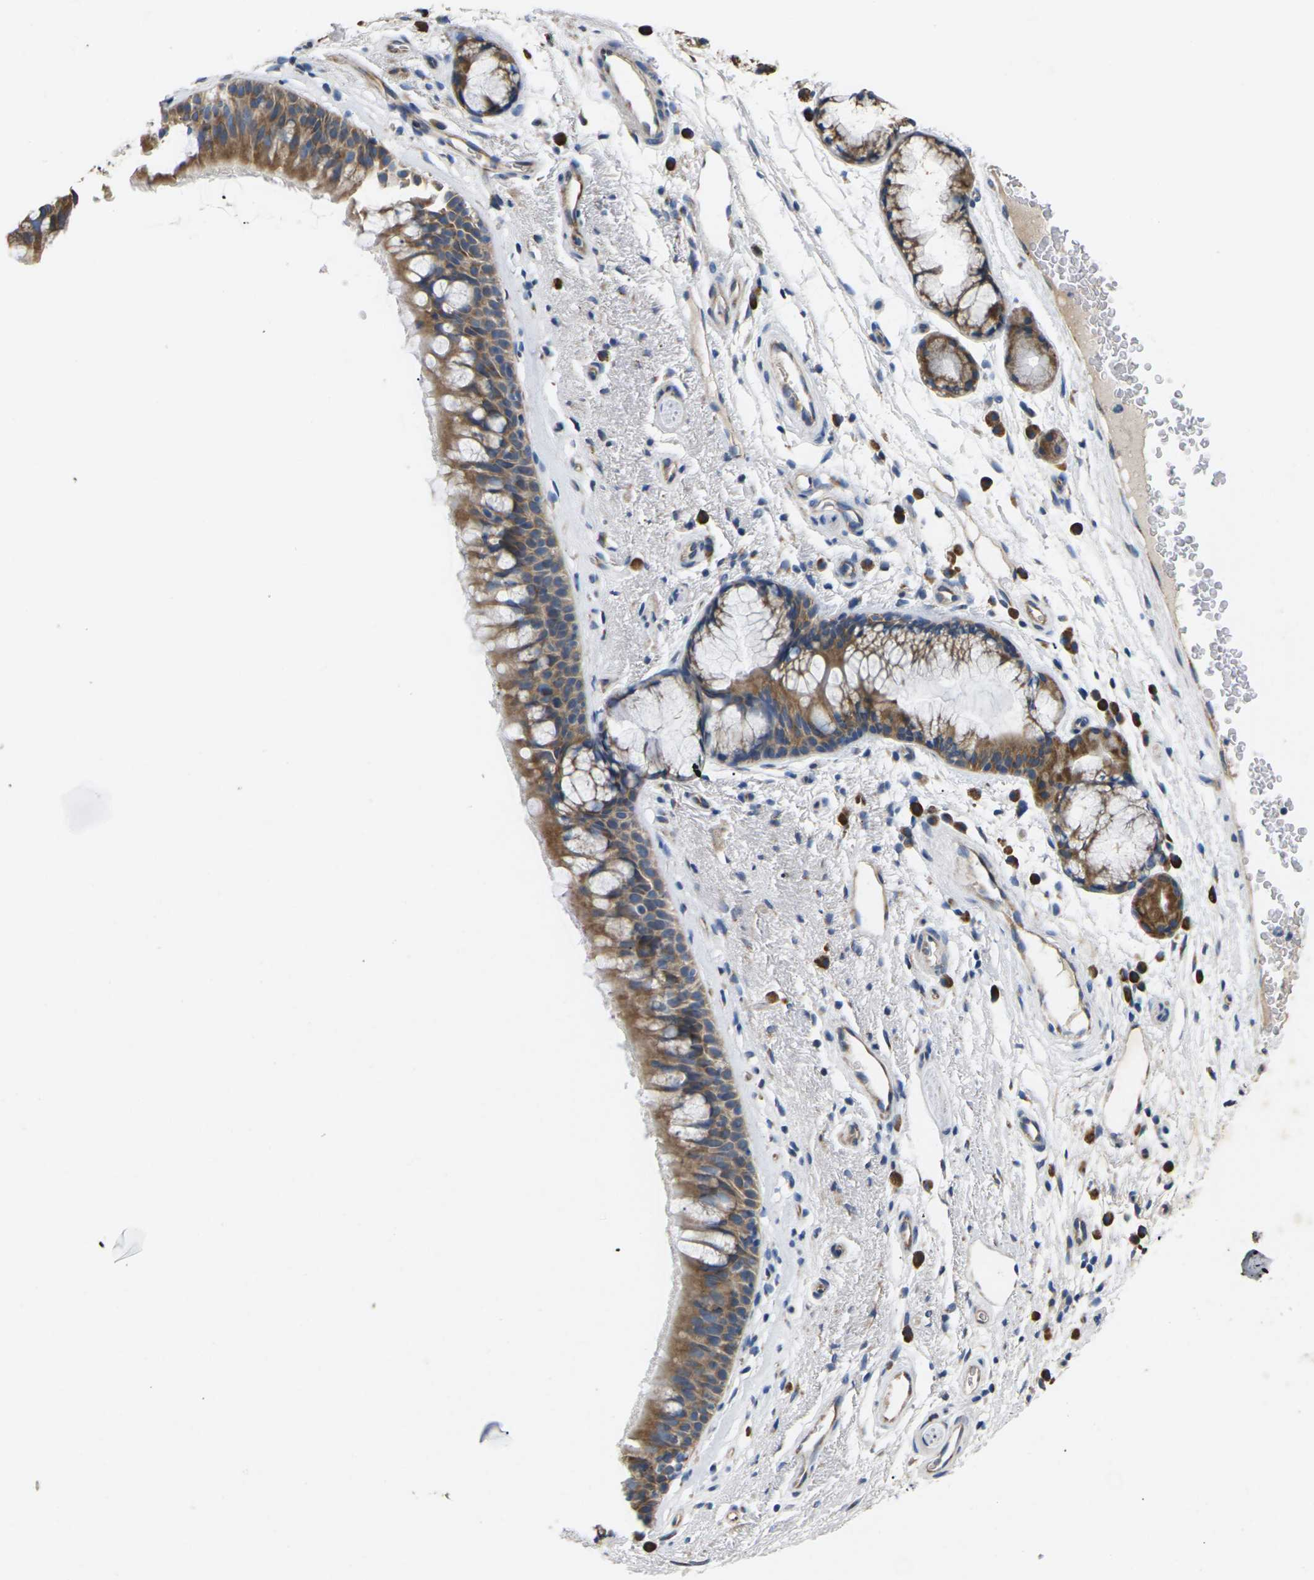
{"staining": {"intensity": "moderate", "quantity": ">75%", "location": "cytoplasmic/membranous"}, "tissue": "bronchus", "cell_type": "Respiratory epithelial cells", "image_type": "normal", "snomed": [{"axis": "morphology", "description": "Normal tissue, NOS"}, {"axis": "topography", "description": "Bronchus"}], "caption": "The immunohistochemical stain labels moderate cytoplasmic/membranous positivity in respiratory epithelial cells of benign bronchus. (DAB (3,3'-diaminobenzidine) IHC with brightfield microscopy, high magnification).", "gene": "KLHDC8B", "patient": {"sex": "female", "age": 54}}